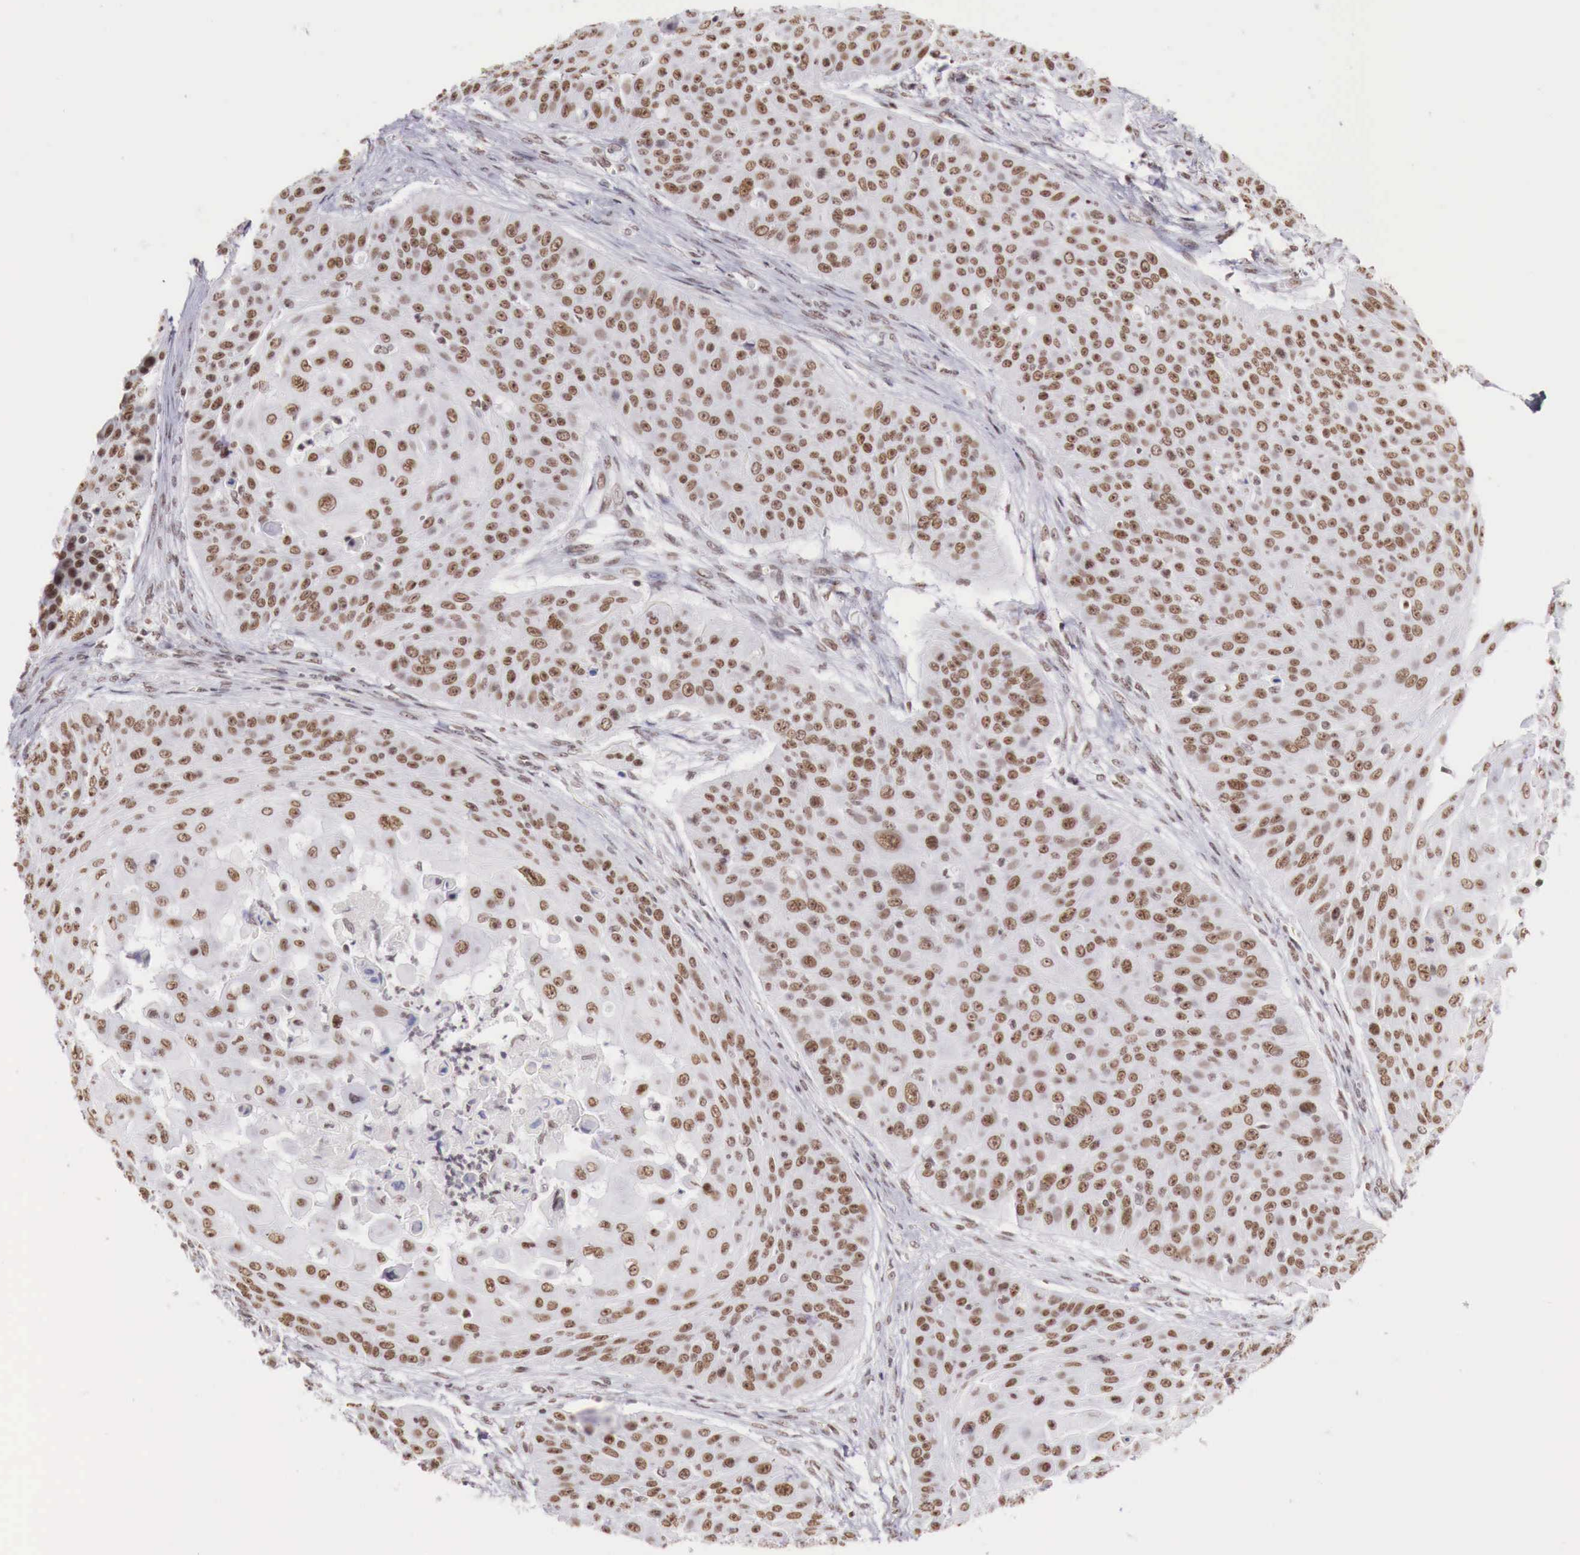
{"staining": {"intensity": "moderate", "quantity": "25%-75%", "location": "nuclear"}, "tissue": "skin cancer", "cell_type": "Tumor cells", "image_type": "cancer", "snomed": [{"axis": "morphology", "description": "Squamous cell carcinoma, NOS"}, {"axis": "topography", "description": "Skin"}], "caption": "Human squamous cell carcinoma (skin) stained with a protein marker reveals moderate staining in tumor cells.", "gene": "PHF14", "patient": {"sex": "male", "age": 82}}